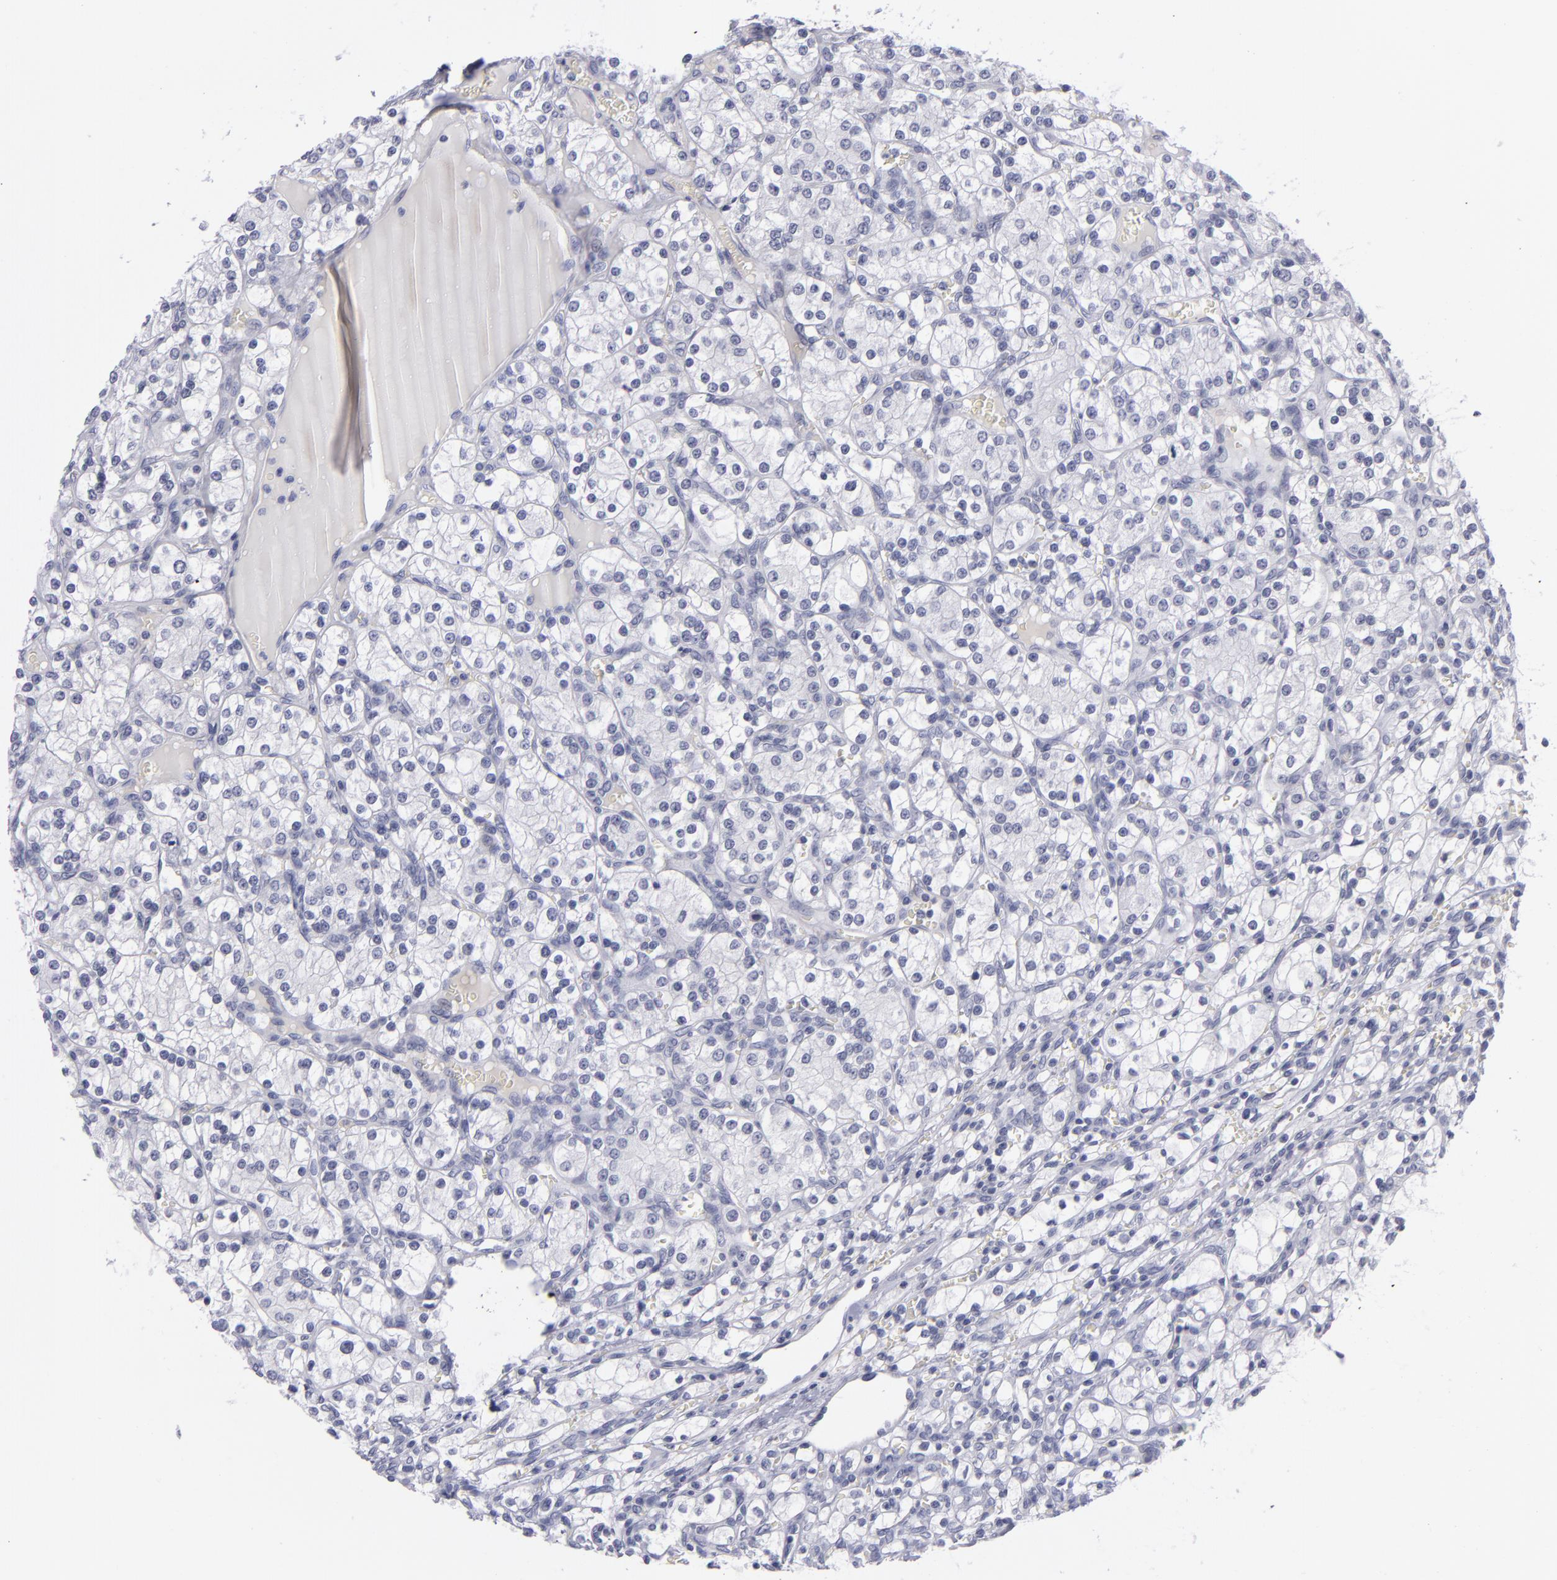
{"staining": {"intensity": "negative", "quantity": "none", "location": "none"}, "tissue": "renal cancer", "cell_type": "Tumor cells", "image_type": "cancer", "snomed": [{"axis": "morphology", "description": "Adenocarcinoma, NOS"}, {"axis": "topography", "description": "Kidney"}], "caption": "Protein analysis of renal adenocarcinoma demonstrates no significant expression in tumor cells.", "gene": "ITGB4", "patient": {"sex": "female", "age": 62}}